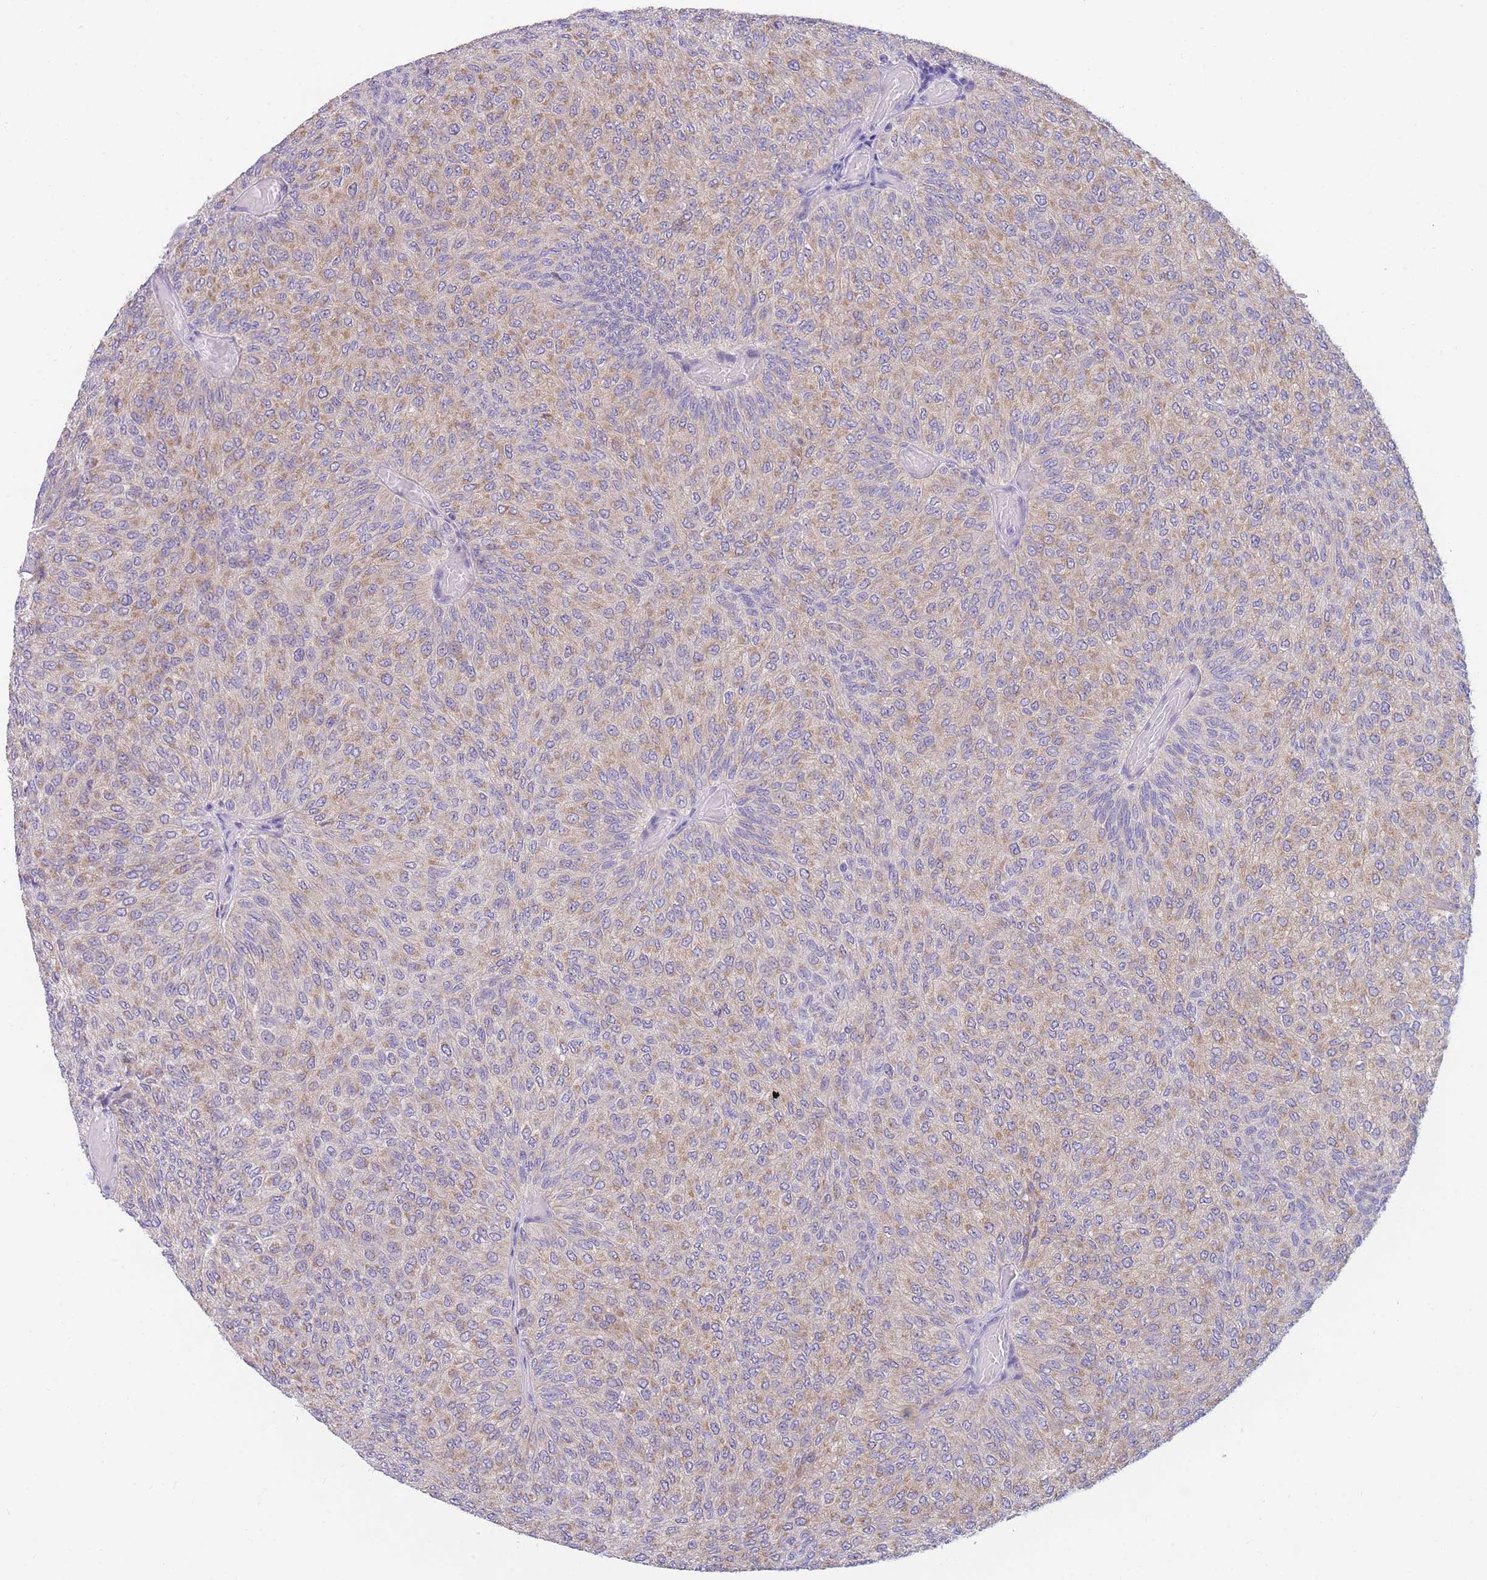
{"staining": {"intensity": "weak", "quantity": "25%-75%", "location": "cytoplasmic/membranous"}, "tissue": "urothelial cancer", "cell_type": "Tumor cells", "image_type": "cancer", "snomed": [{"axis": "morphology", "description": "Urothelial carcinoma, Low grade"}, {"axis": "topography", "description": "Urinary bladder"}], "caption": "Tumor cells exhibit low levels of weak cytoplasmic/membranous staining in approximately 25%-75% of cells in urothelial cancer. (Stains: DAB in brown, nuclei in blue, Microscopy: brightfield microscopy at high magnification).", "gene": "DHRS11", "patient": {"sex": "male", "age": 78}}